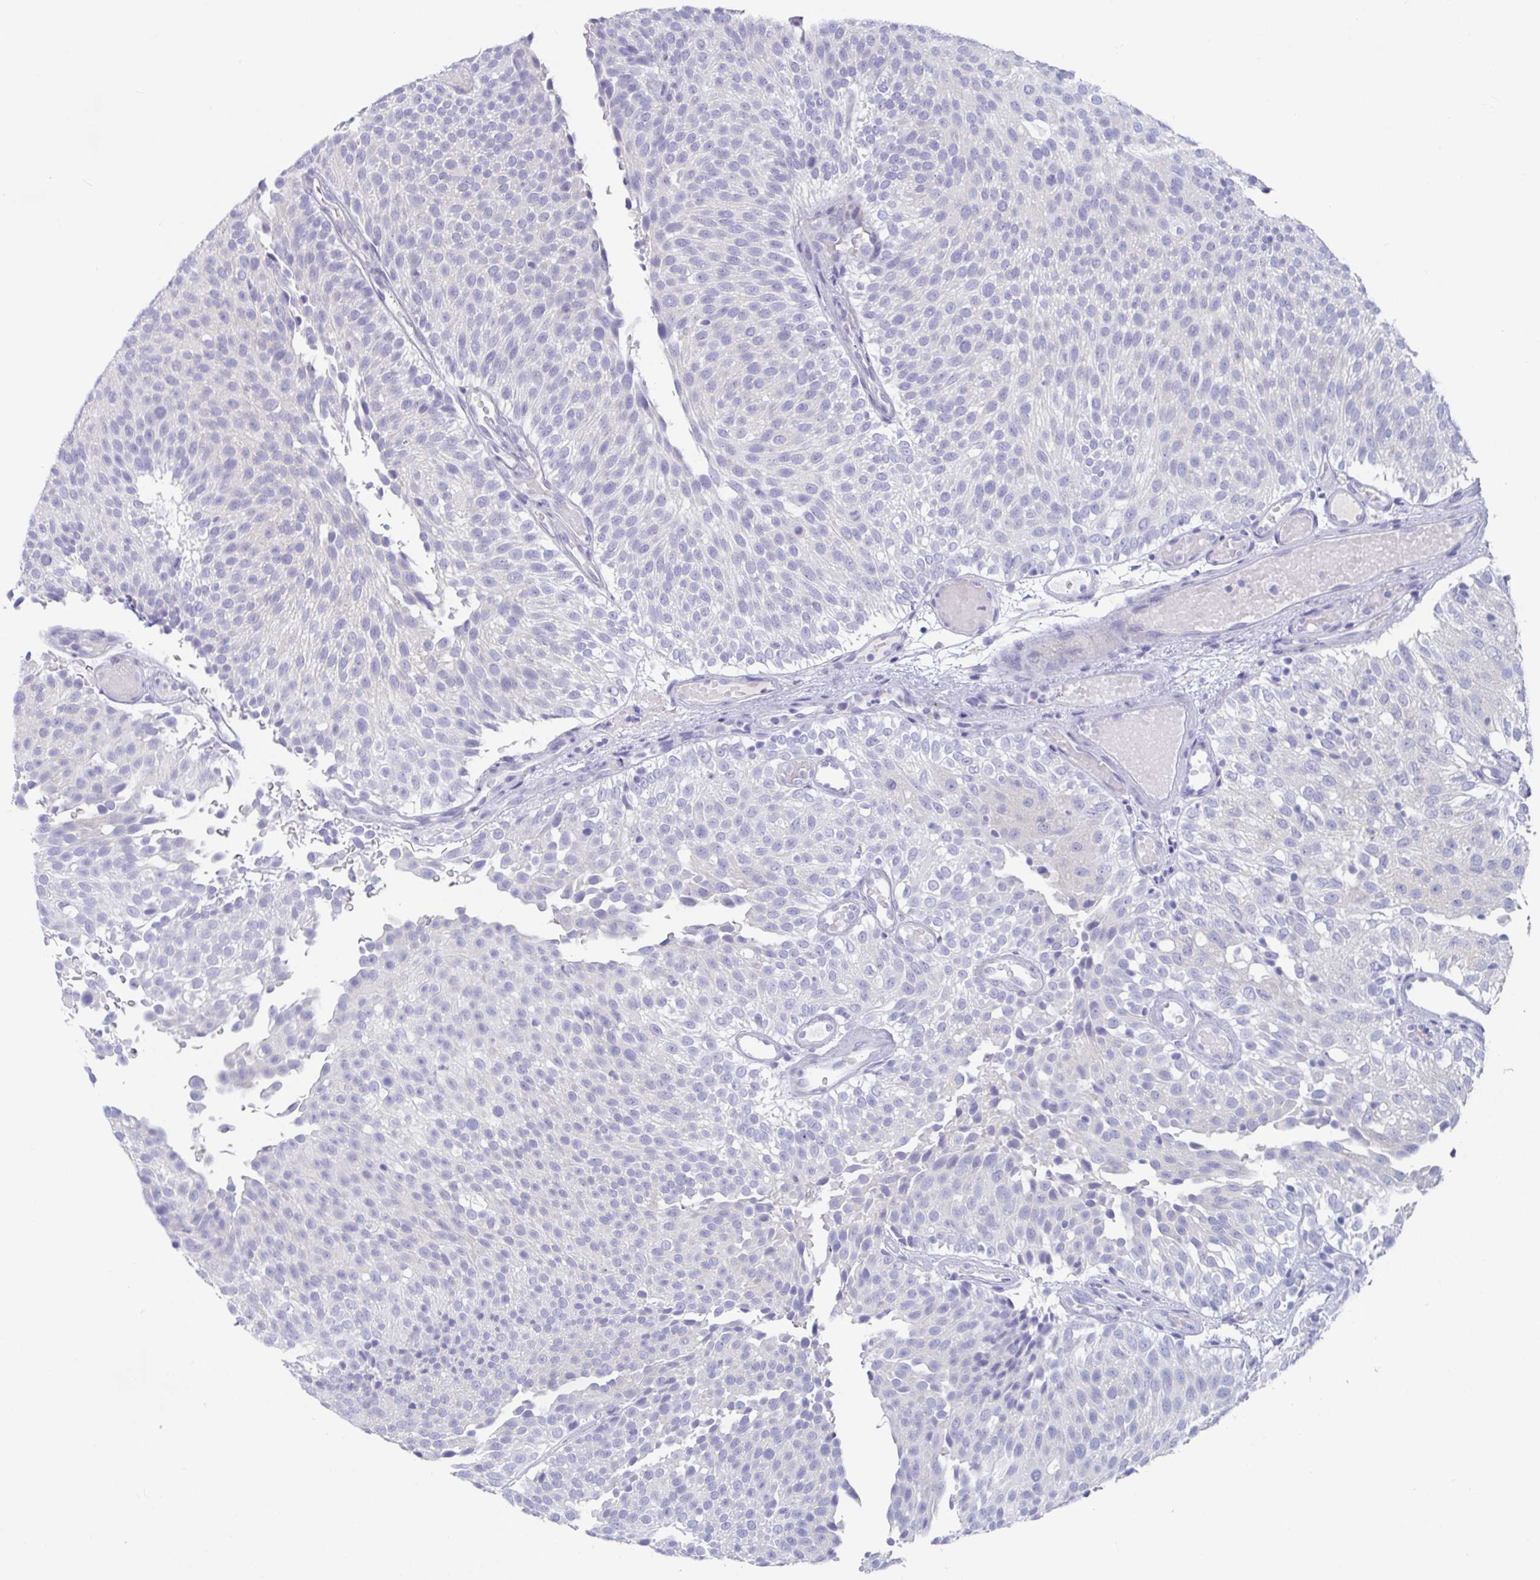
{"staining": {"intensity": "negative", "quantity": "none", "location": "none"}, "tissue": "urothelial cancer", "cell_type": "Tumor cells", "image_type": "cancer", "snomed": [{"axis": "morphology", "description": "Urothelial carcinoma, Low grade"}, {"axis": "topography", "description": "Urinary bladder"}], "caption": "The image exhibits no staining of tumor cells in urothelial cancer.", "gene": "PLA2G1B", "patient": {"sex": "male", "age": 78}}